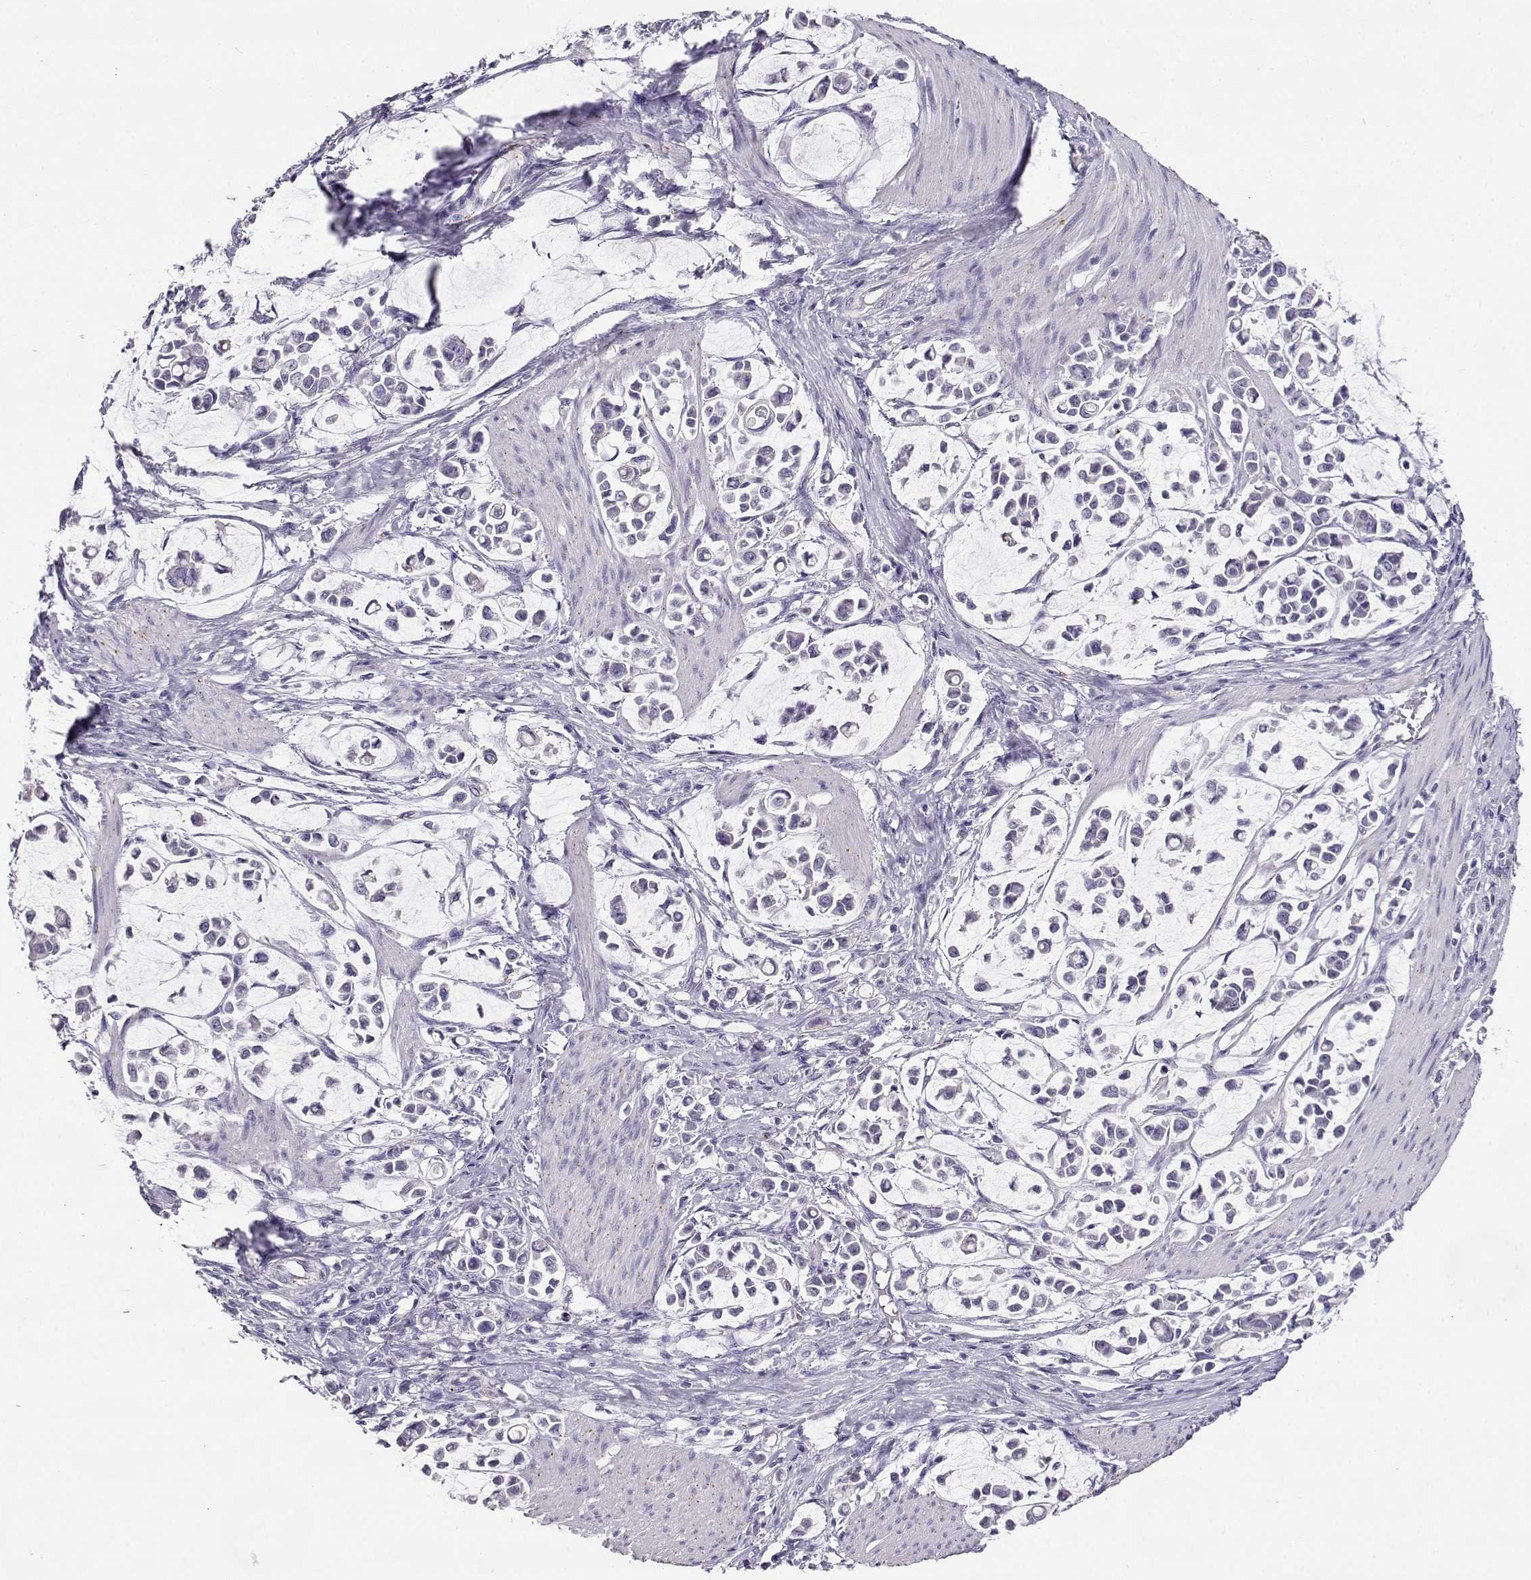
{"staining": {"intensity": "negative", "quantity": "none", "location": "none"}, "tissue": "stomach cancer", "cell_type": "Tumor cells", "image_type": "cancer", "snomed": [{"axis": "morphology", "description": "Adenocarcinoma, NOS"}, {"axis": "topography", "description": "Stomach"}], "caption": "Tumor cells are negative for brown protein staining in stomach cancer. (Brightfield microscopy of DAB immunohistochemistry (IHC) at high magnification).", "gene": "ENDOU", "patient": {"sex": "male", "age": 82}}